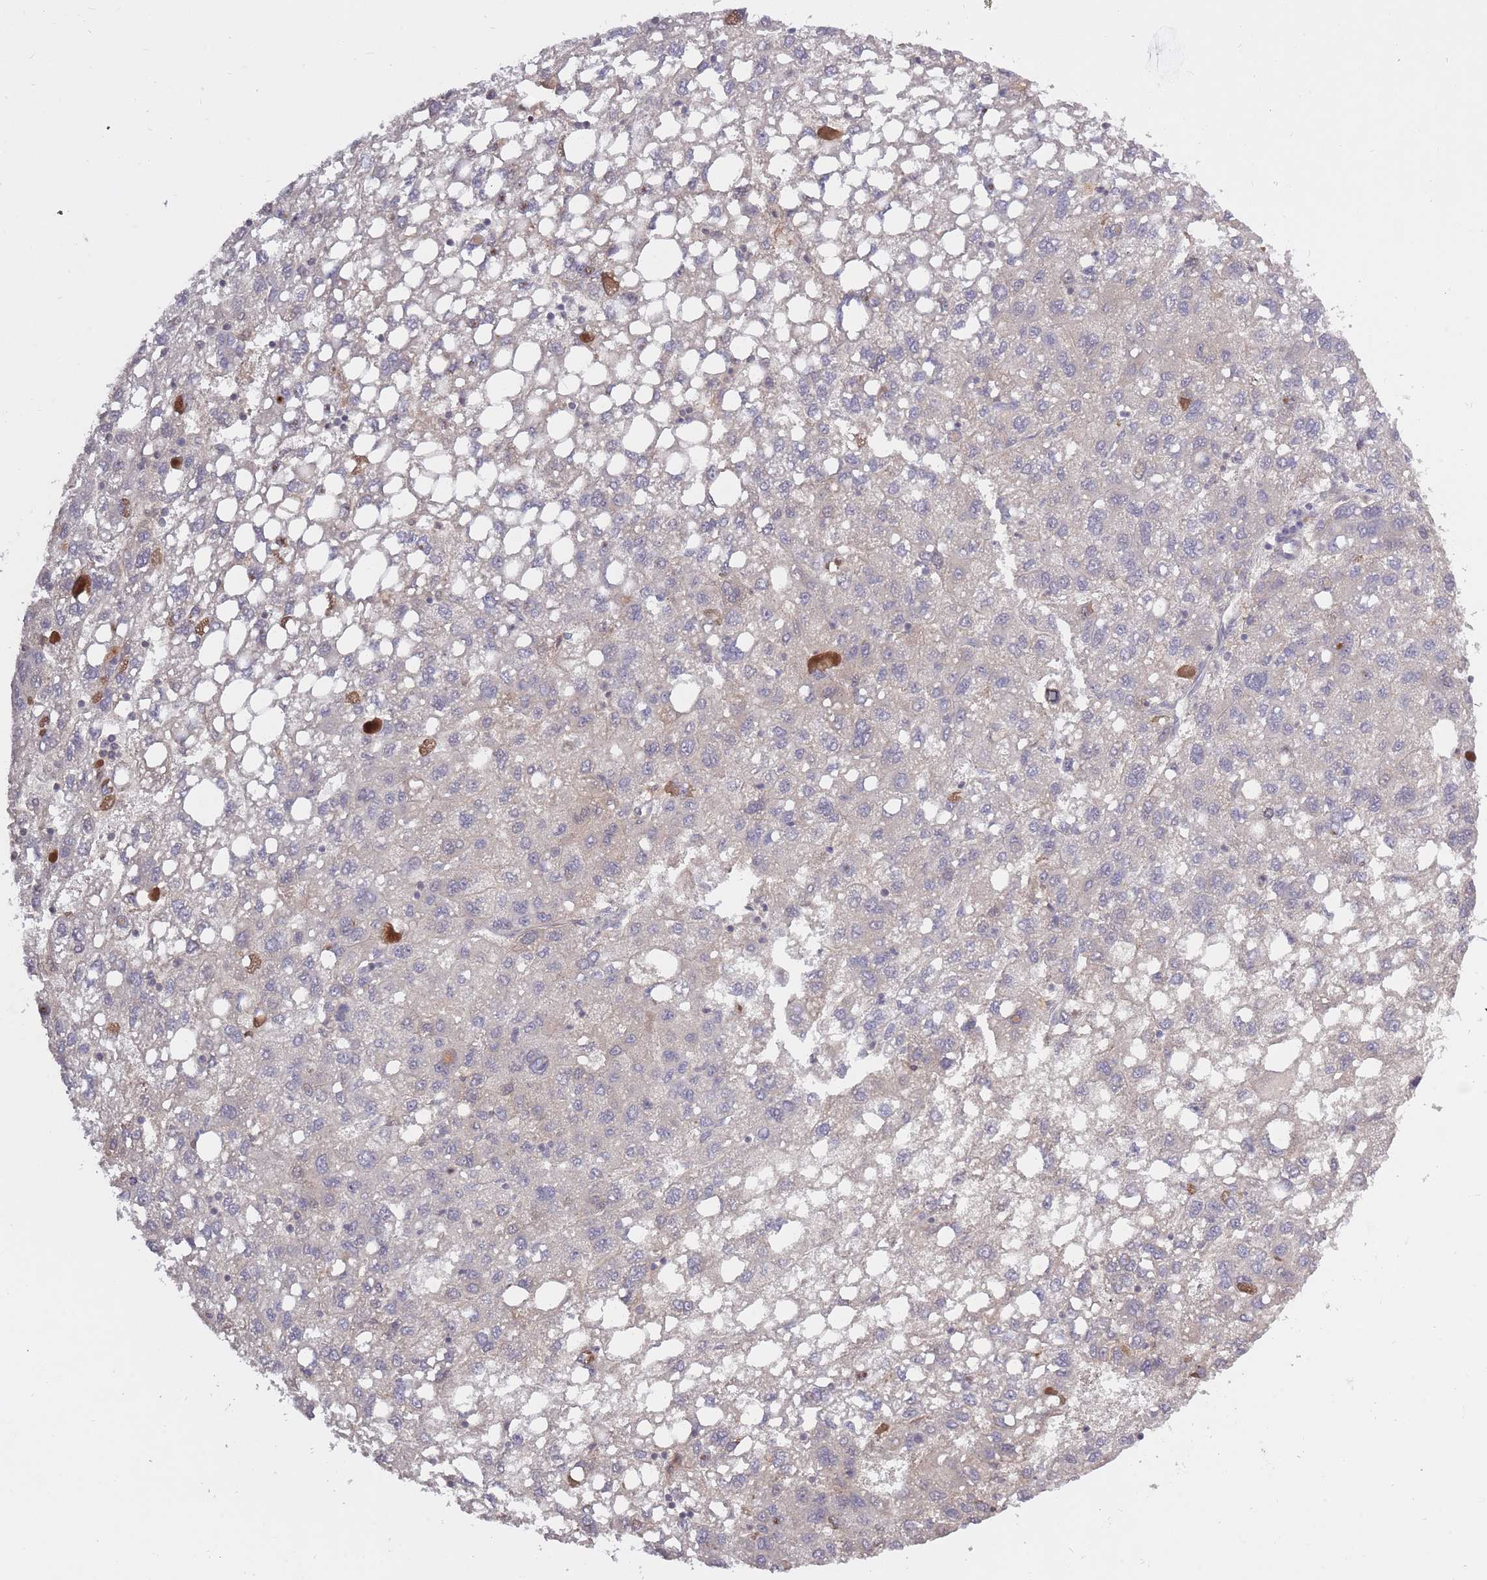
{"staining": {"intensity": "negative", "quantity": "none", "location": "none"}, "tissue": "liver cancer", "cell_type": "Tumor cells", "image_type": "cancer", "snomed": [{"axis": "morphology", "description": "Carcinoma, Hepatocellular, NOS"}, {"axis": "topography", "description": "Liver"}], "caption": "DAB (3,3'-diaminobenzidine) immunohistochemical staining of liver hepatocellular carcinoma reveals no significant staining in tumor cells.", "gene": "ADCYAP1R1", "patient": {"sex": "female", "age": 82}}